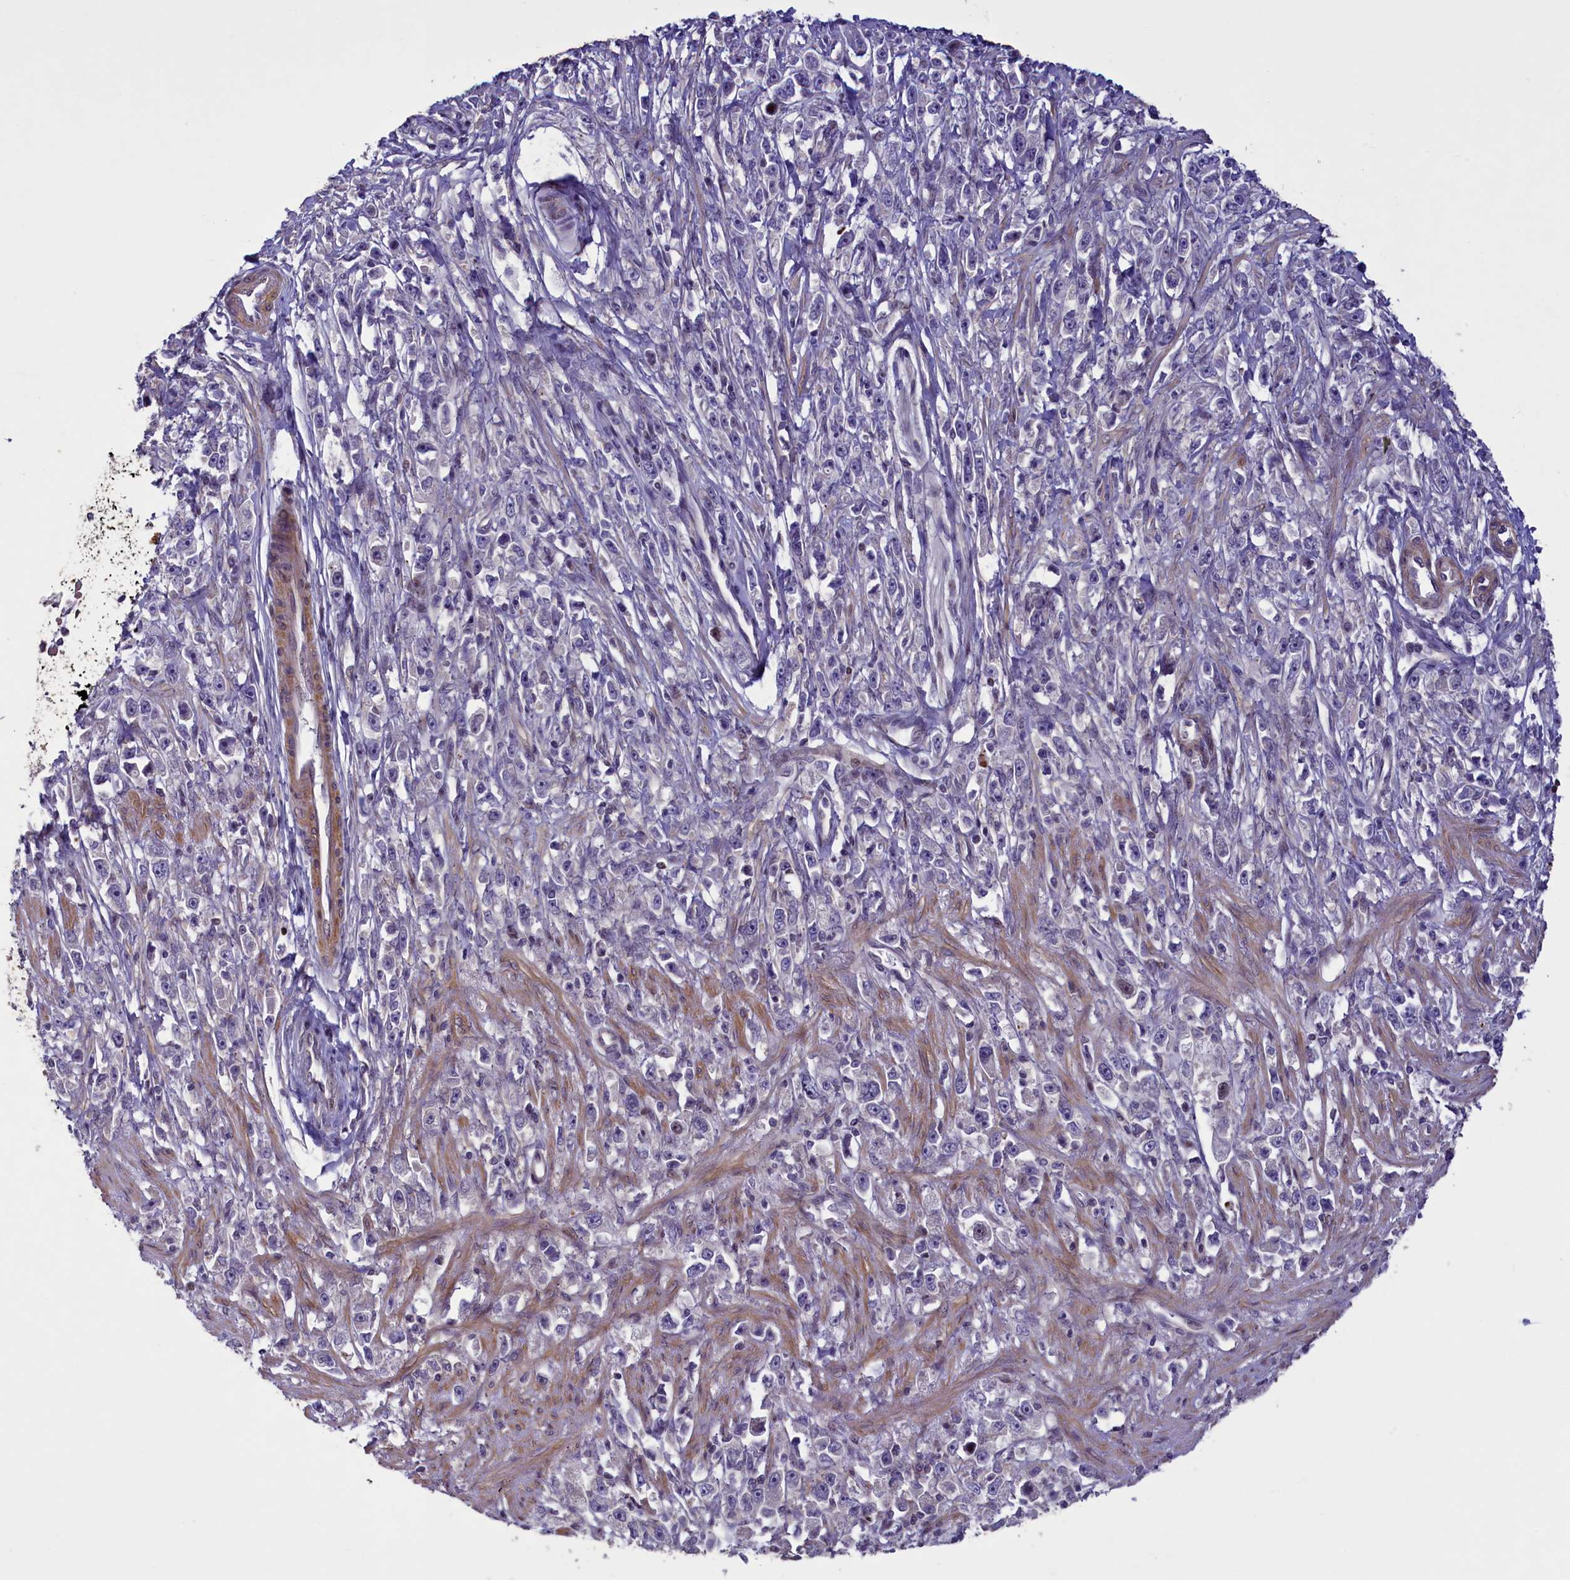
{"staining": {"intensity": "negative", "quantity": "none", "location": "none"}, "tissue": "stomach cancer", "cell_type": "Tumor cells", "image_type": "cancer", "snomed": [{"axis": "morphology", "description": "Adenocarcinoma, NOS"}, {"axis": "topography", "description": "Stomach"}], "caption": "High power microscopy image of an immunohistochemistry micrograph of adenocarcinoma (stomach), revealing no significant positivity in tumor cells. (DAB IHC, high magnification).", "gene": "MAN2C1", "patient": {"sex": "female", "age": 59}}